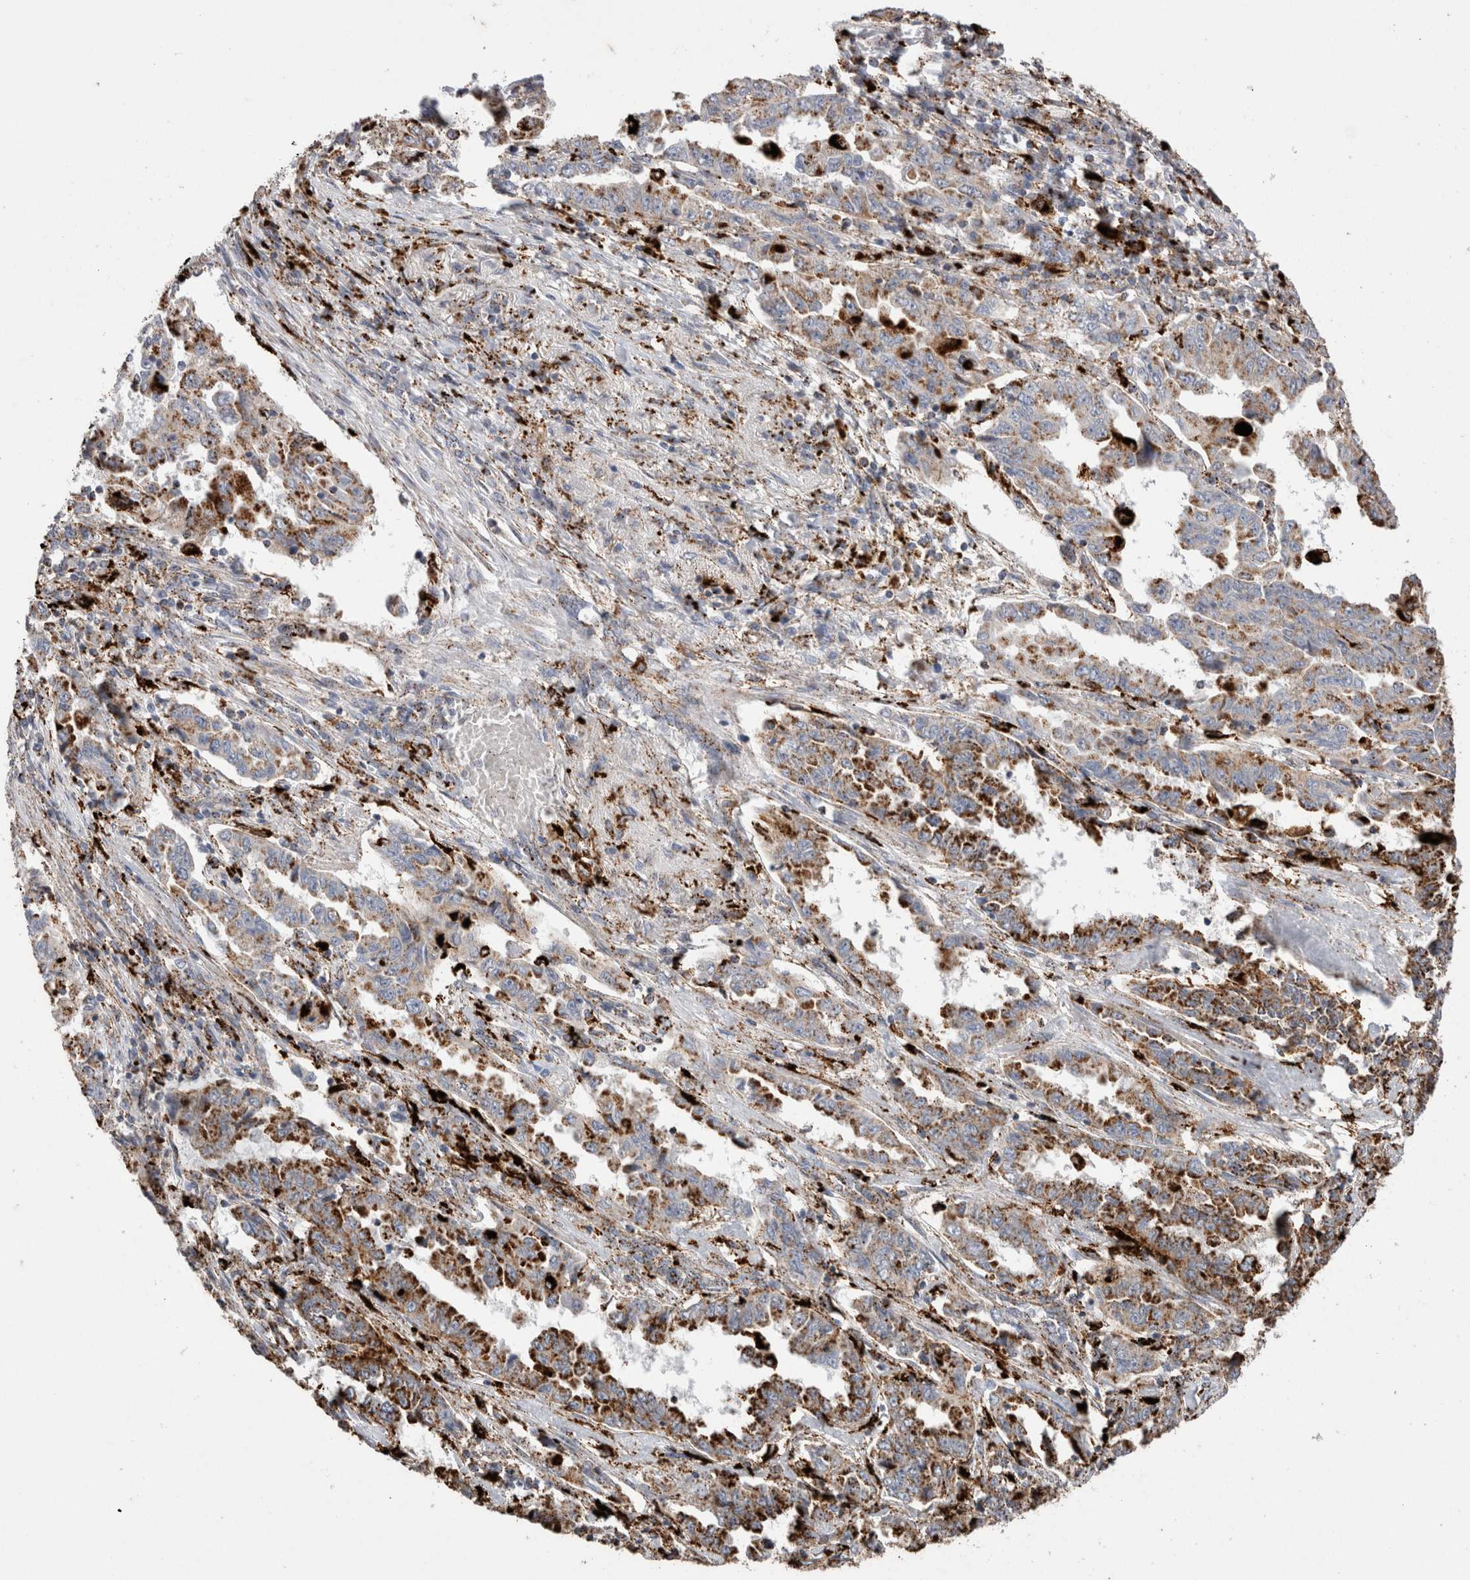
{"staining": {"intensity": "strong", "quantity": ">75%", "location": "cytoplasmic/membranous"}, "tissue": "lung cancer", "cell_type": "Tumor cells", "image_type": "cancer", "snomed": [{"axis": "morphology", "description": "Adenocarcinoma, NOS"}, {"axis": "topography", "description": "Lung"}], "caption": "There is high levels of strong cytoplasmic/membranous expression in tumor cells of adenocarcinoma (lung), as demonstrated by immunohistochemical staining (brown color).", "gene": "CTSA", "patient": {"sex": "female", "age": 51}}